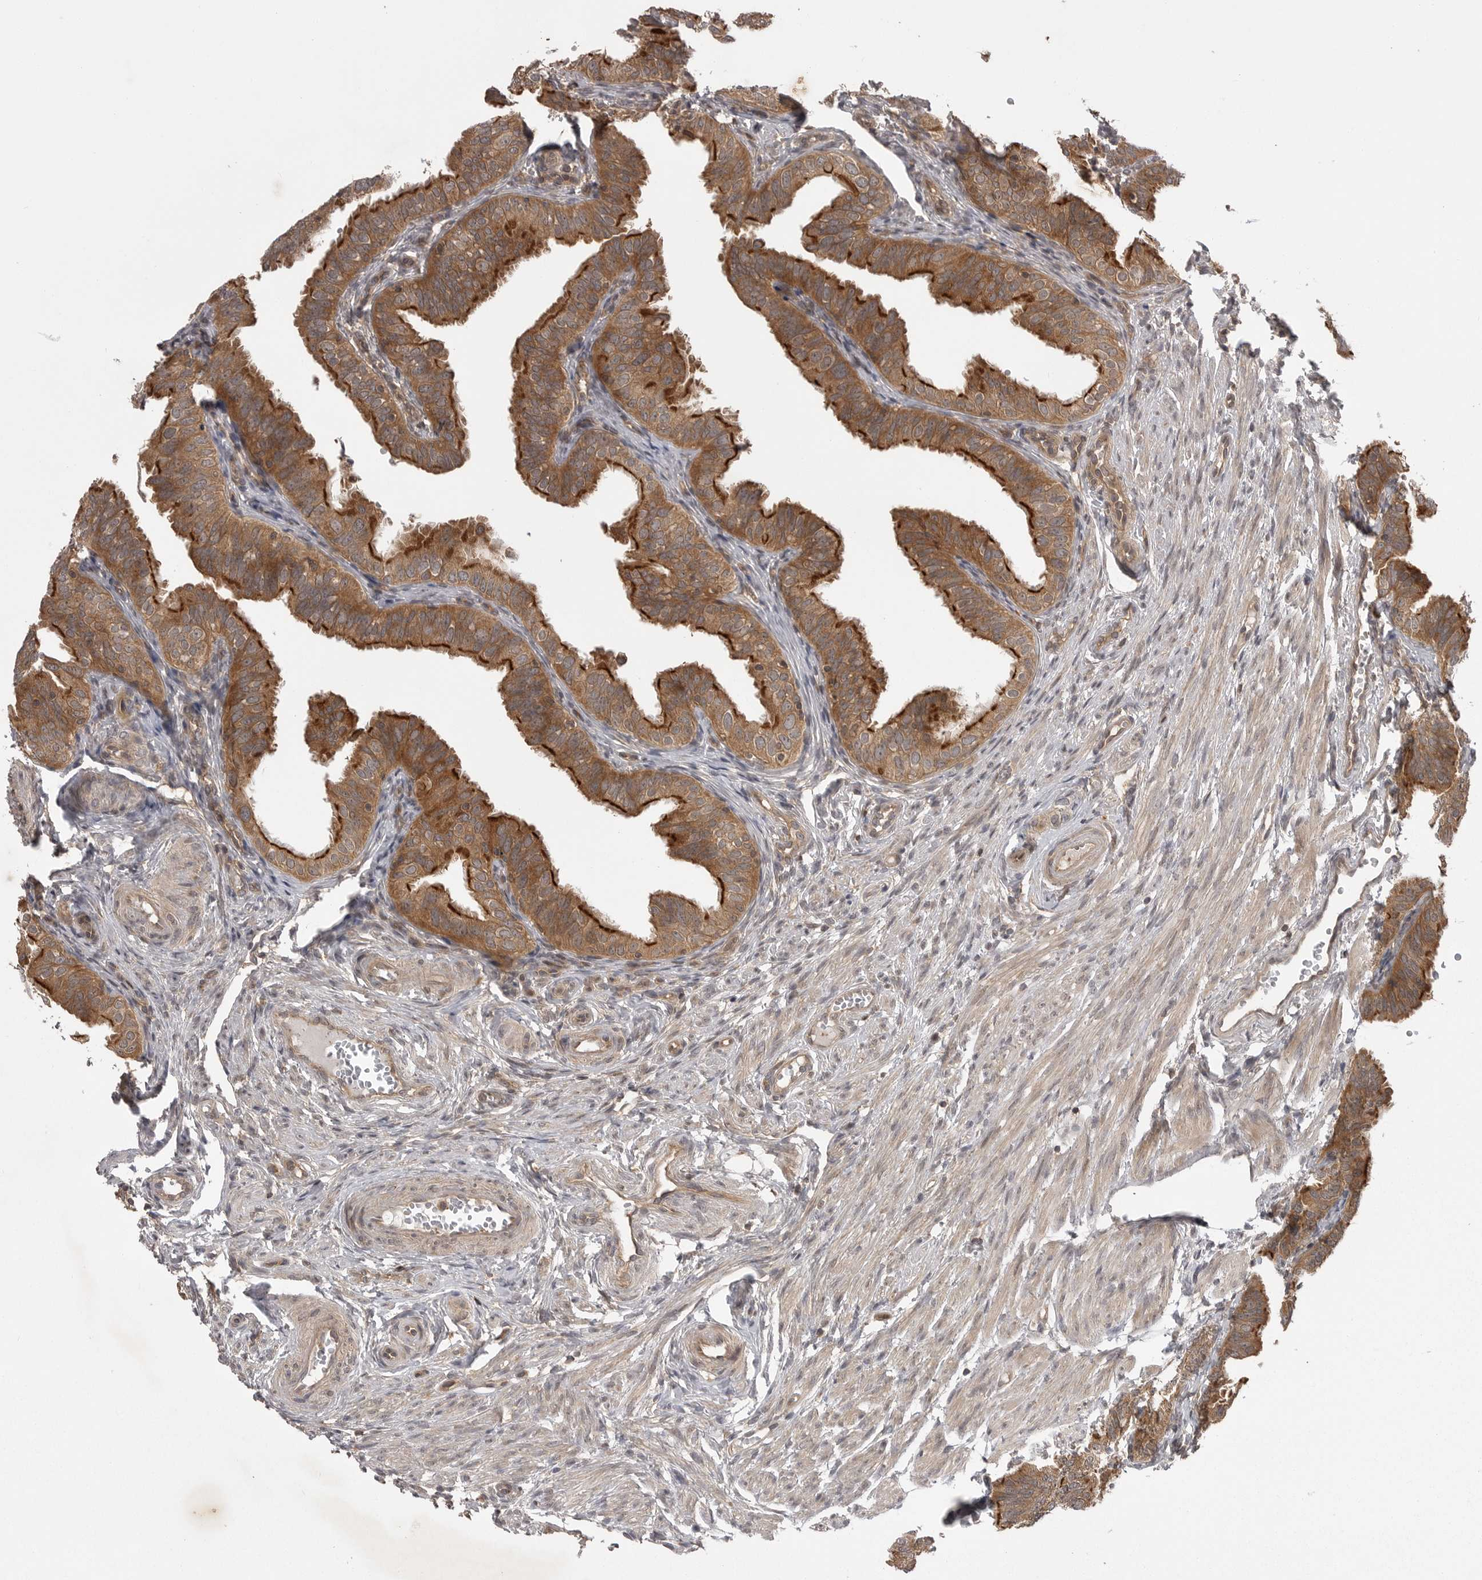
{"staining": {"intensity": "strong", "quantity": ">75%", "location": "cytoplasmic/membranous"}, "tissue": "fallopian tube", "cell_type": "Glandular cells", "image_type": "normal", "snomed": [{"axis": "morphology", "description": "Normal tissue, NOS"}, {"axis": "topography", "description": "Fallopian tube"}], "caption": "Human fallopian tube stained with a brown dye exhibits strong cytoplasmic/membranous positive expression in approximately >75% of glandular cells.", "gene": "STK24", "patient": {"sex": "female", "age": 35}}